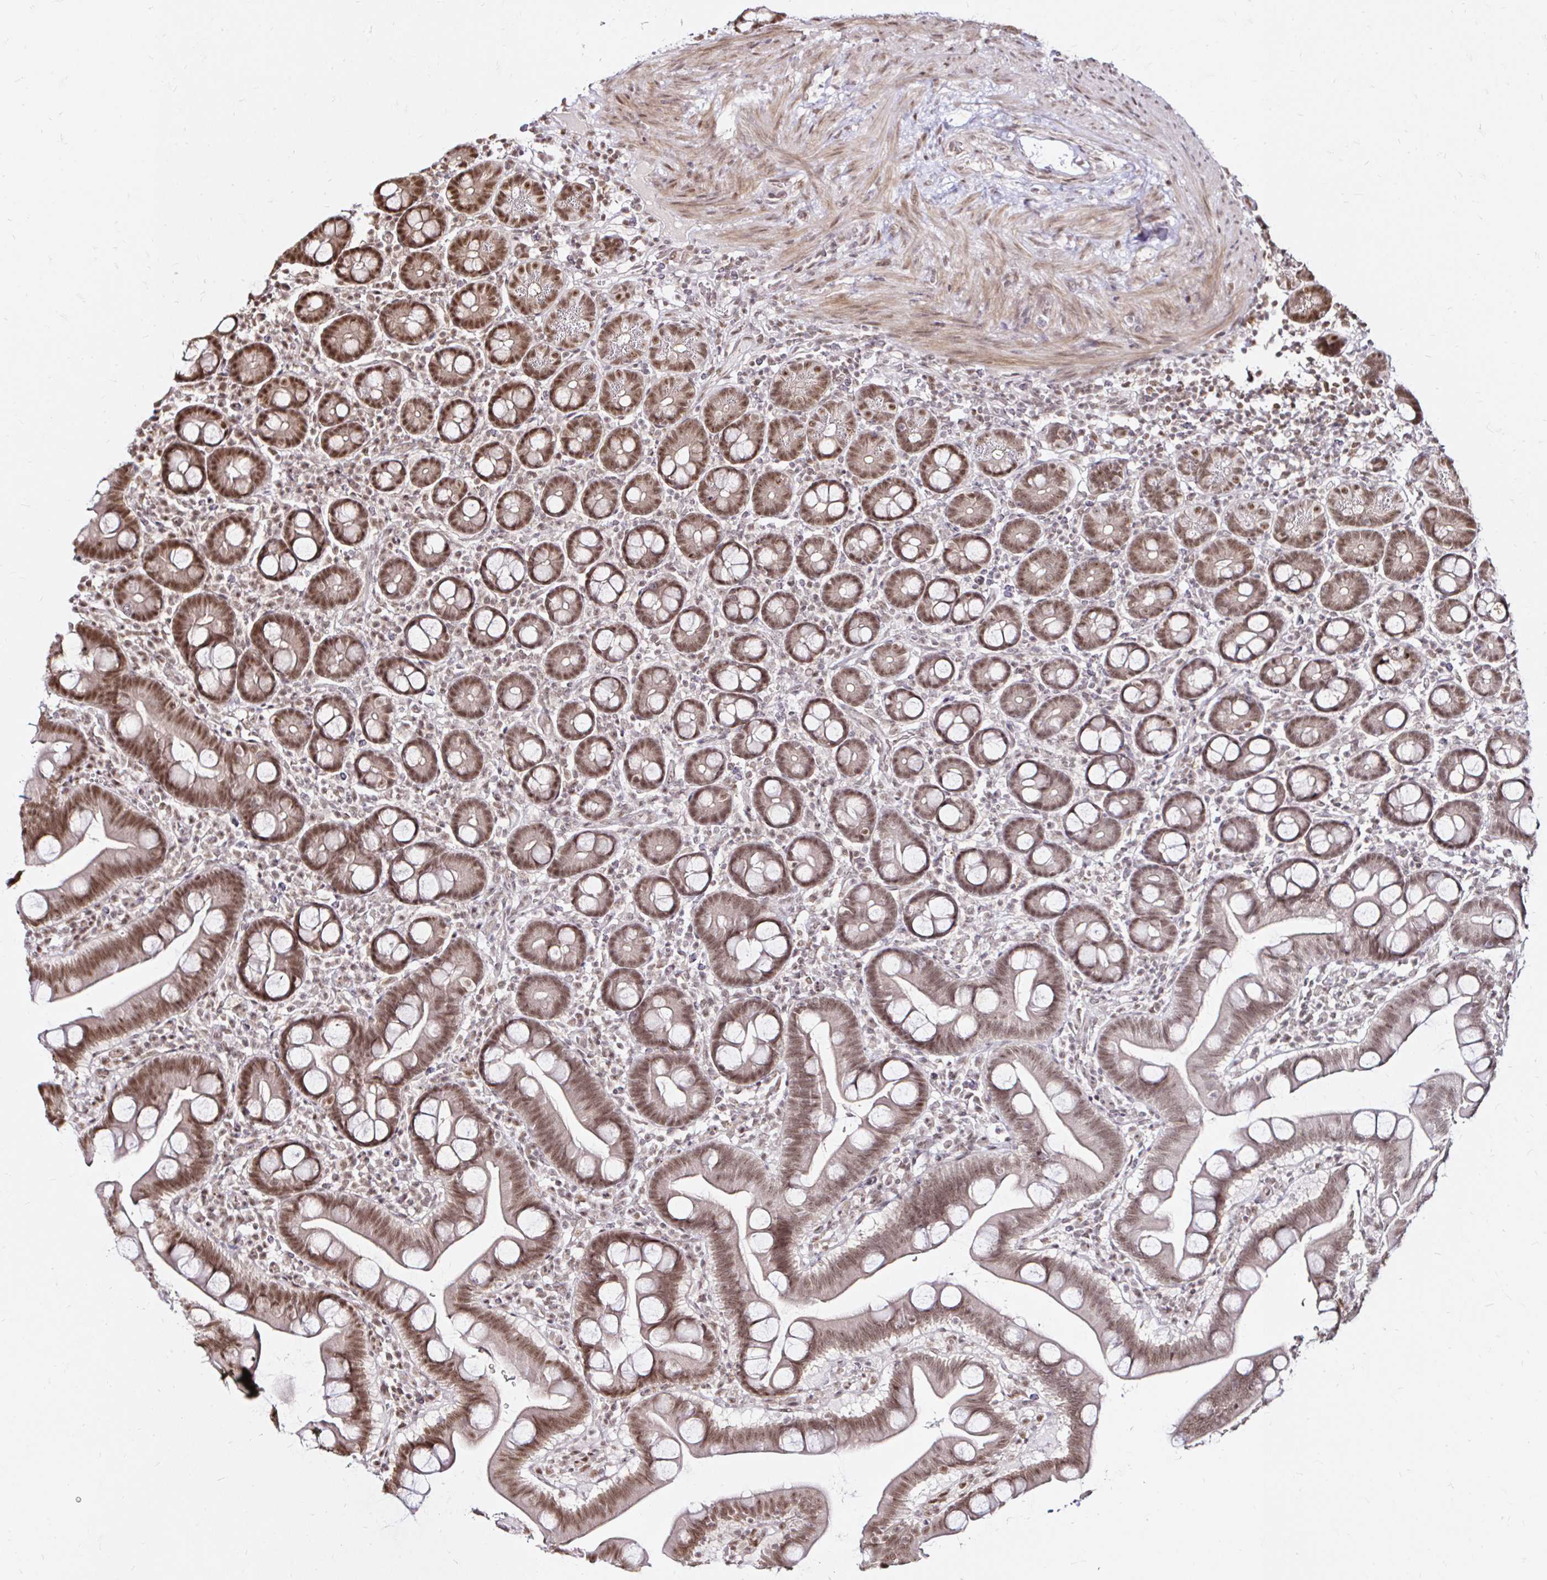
{"staining": {"intensity": "moderate", "quantity": ">75%", "location": "cytoplasmic/membranous,nuclear"}, "tissue": "duodenum", "cell_type": "Glandular cells", "image_type": "normal", "snomed": [{"axis": "morphology", "description": "Normal tissue, NOS"}, {"axis": "topography", "description": "Duodenum"}], "caption": "Duodenum stained for a protein (brown) displays moderate cytoplasmic/membranous,nuclear positive positivity in about >75% of glandular cells.", "gene": "SNRPC", "patient": {"sex": "male", "age": 59}}